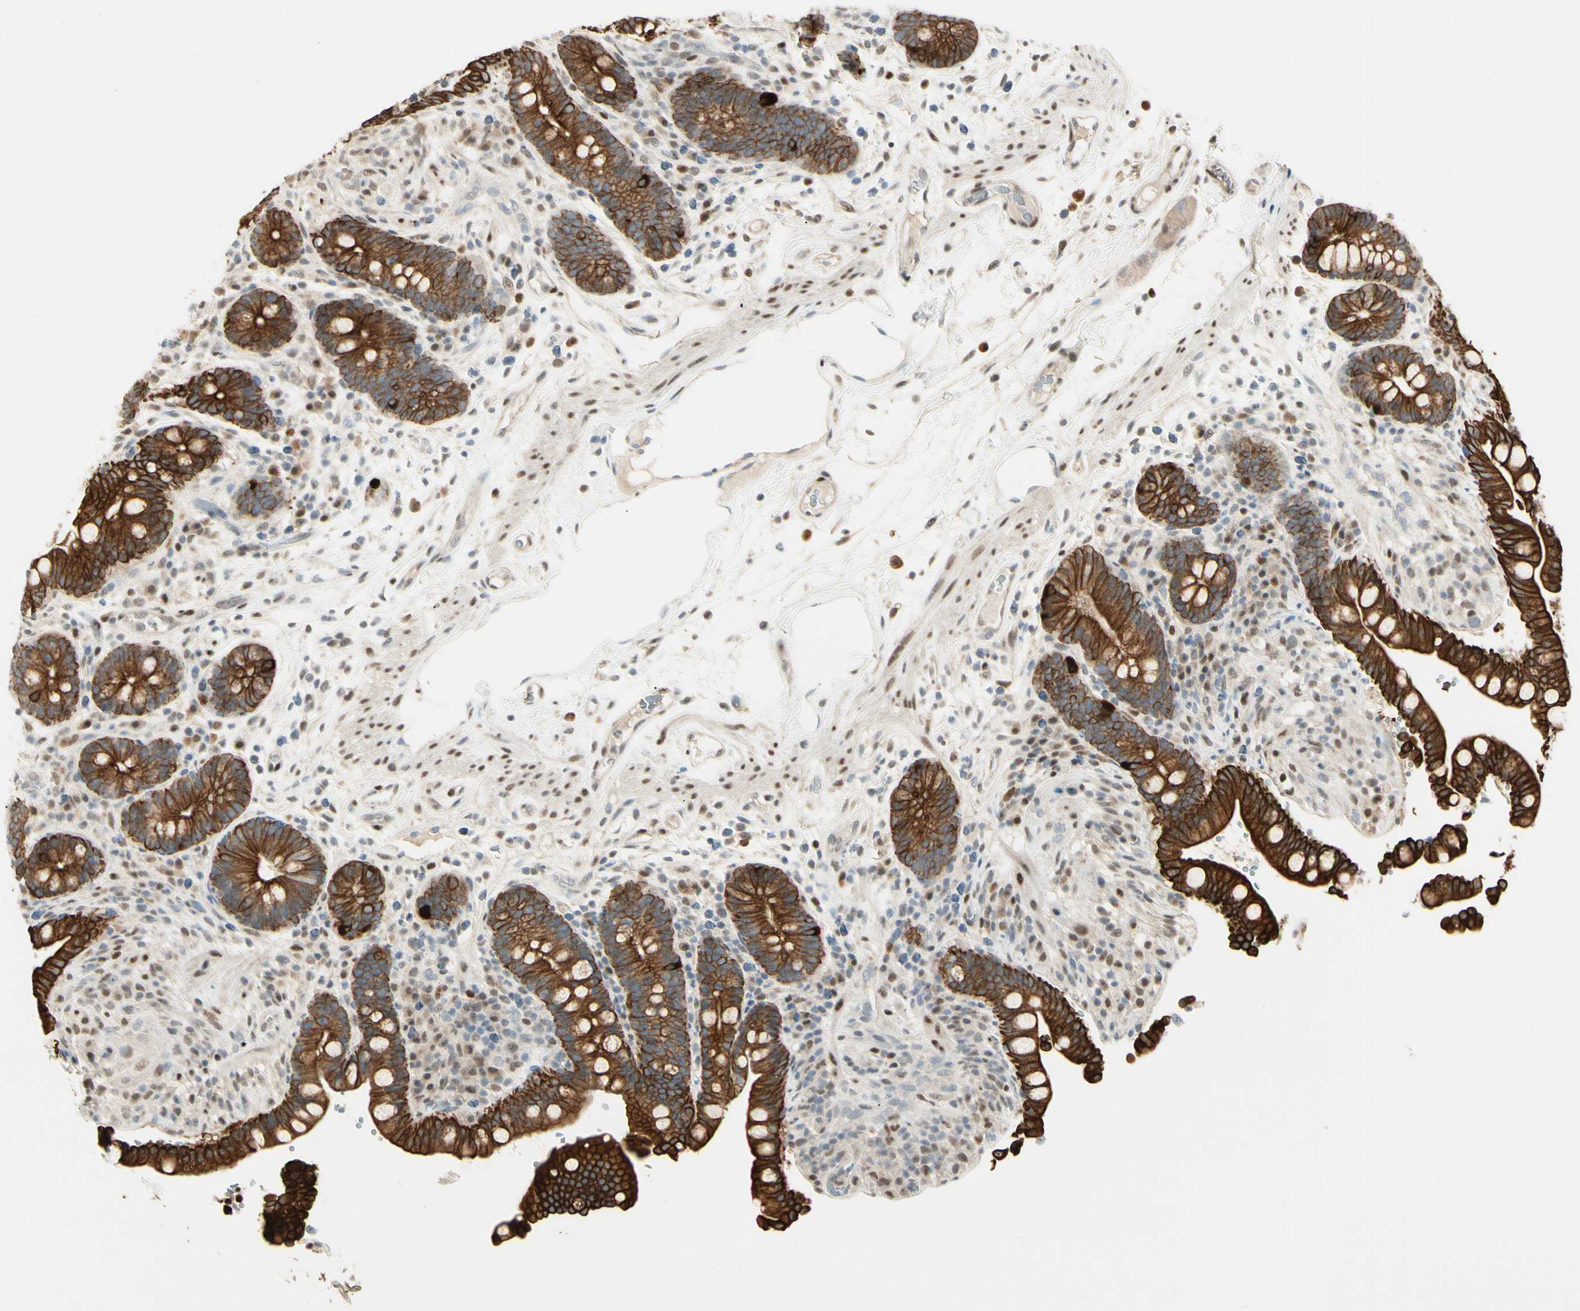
{"staining": {"intensity": "weak", "quantity": ">75%", "location": "cytoplasmic/membranous,nuclear"}, "tissue": "colon", "cell_type": "Endothelial cells", "image_type": "normal", "snomed": [{"axis": "morphology", "description": "Normal tissue, NOS"}, {"axis": "topography", "description": "Colon"}], "caption": "Protein positivity by IHC reveals weak cytoplasmic/membranous,nuclear positivity in approximately >75% of endothelial cells in benign colon. Immunohistochemistry stains the protein of interest in brown and the nuclei are stained blue.", "gene": "ATXN1", "patient": {"sex": "male", "age": 73}}